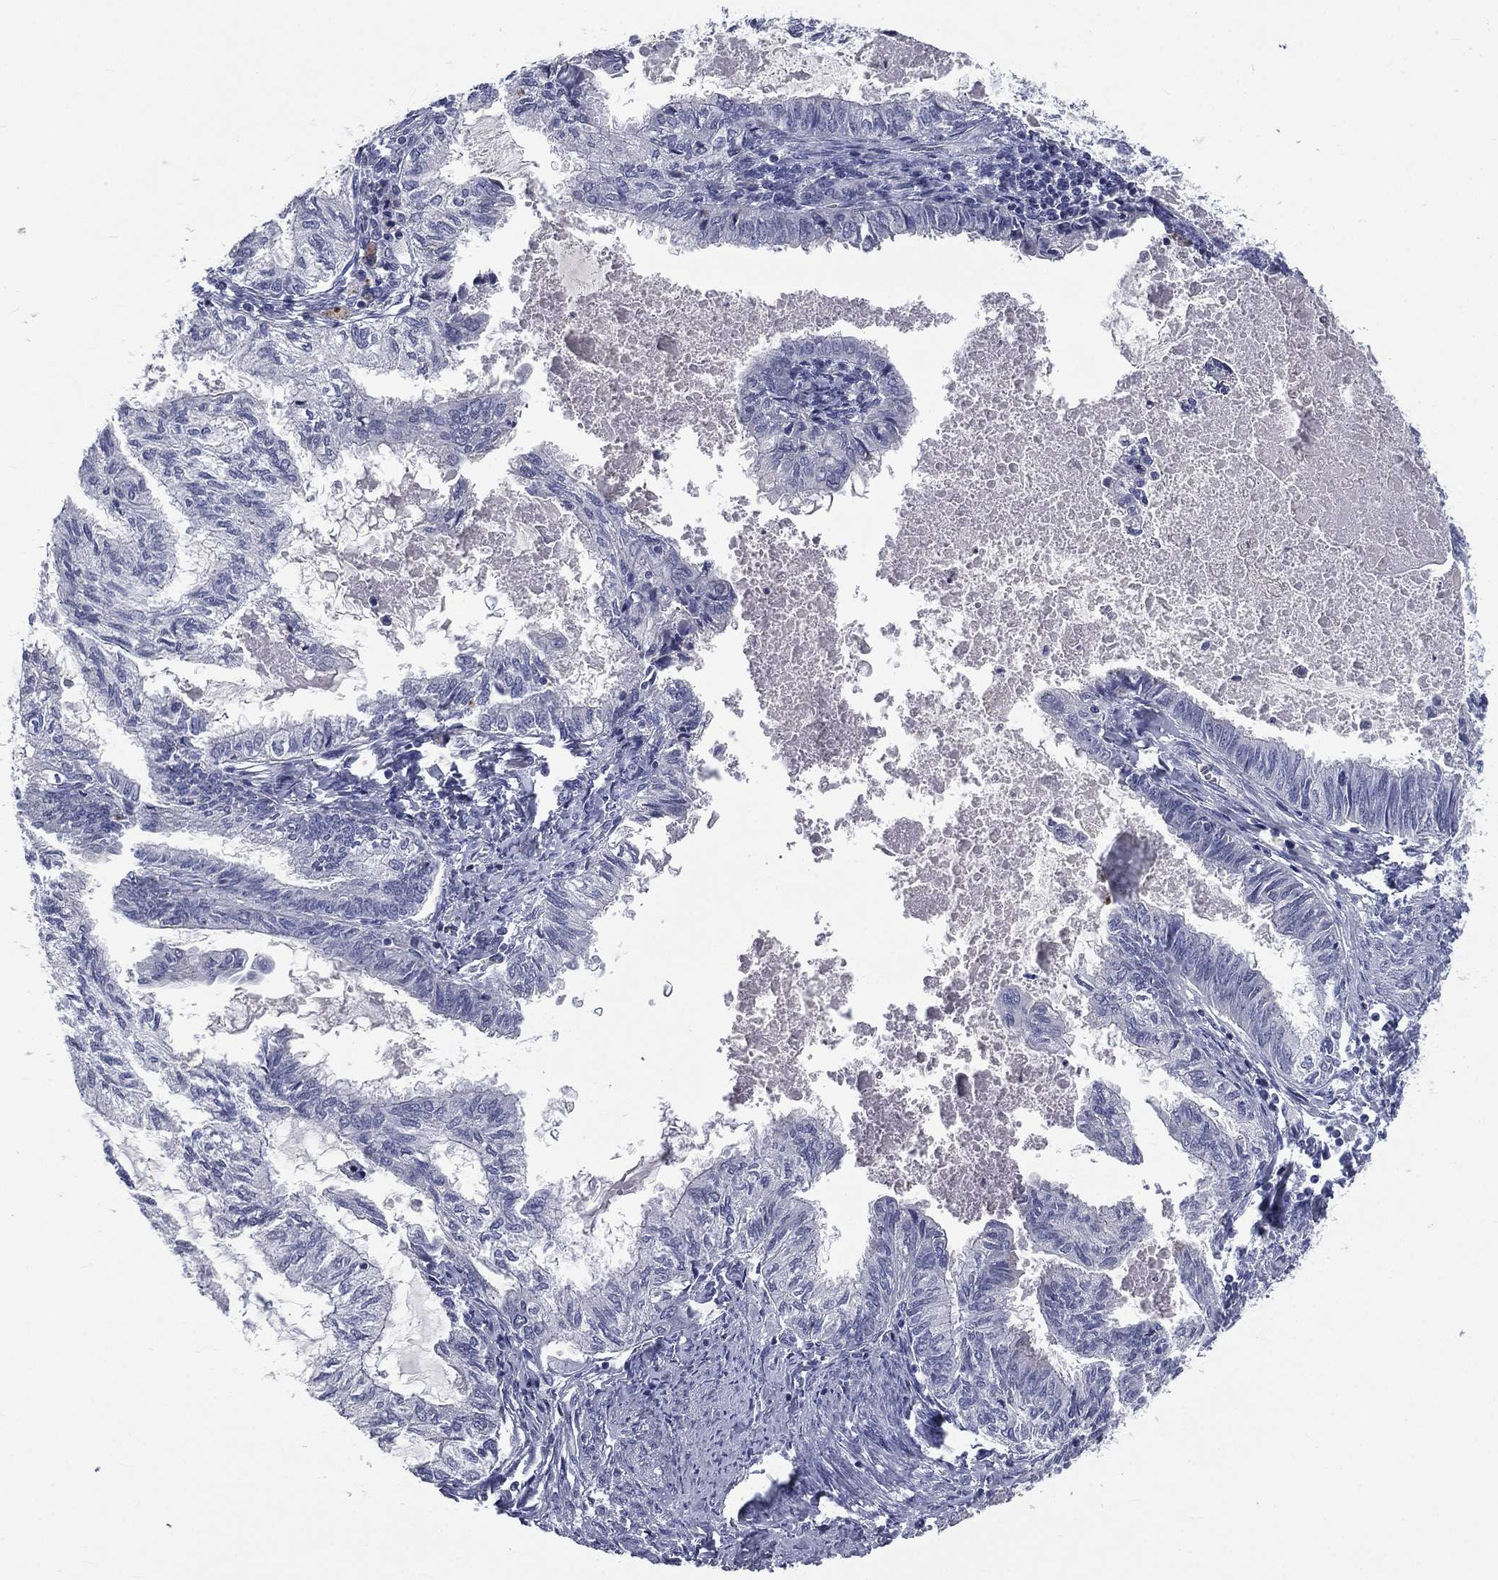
{"staining": {"intensity": "negative", "quantity": "none", "location": "none"}, "tissue": "endometrial cancer", "cell_type": "Tumor cells", "image_type": "cancer", "snomed": [{"axis": "morphology", "description": "Adenocarcinoma, NOS"}, {"axis": "topography", "description": "Endometrium"}], "caption": "Photomicrograph shows no protein staining in tumor cells of endometrial adenocarcinoma tissue.", "gene": "IFT27", "patient": {"sex": "female", "age": 86}}